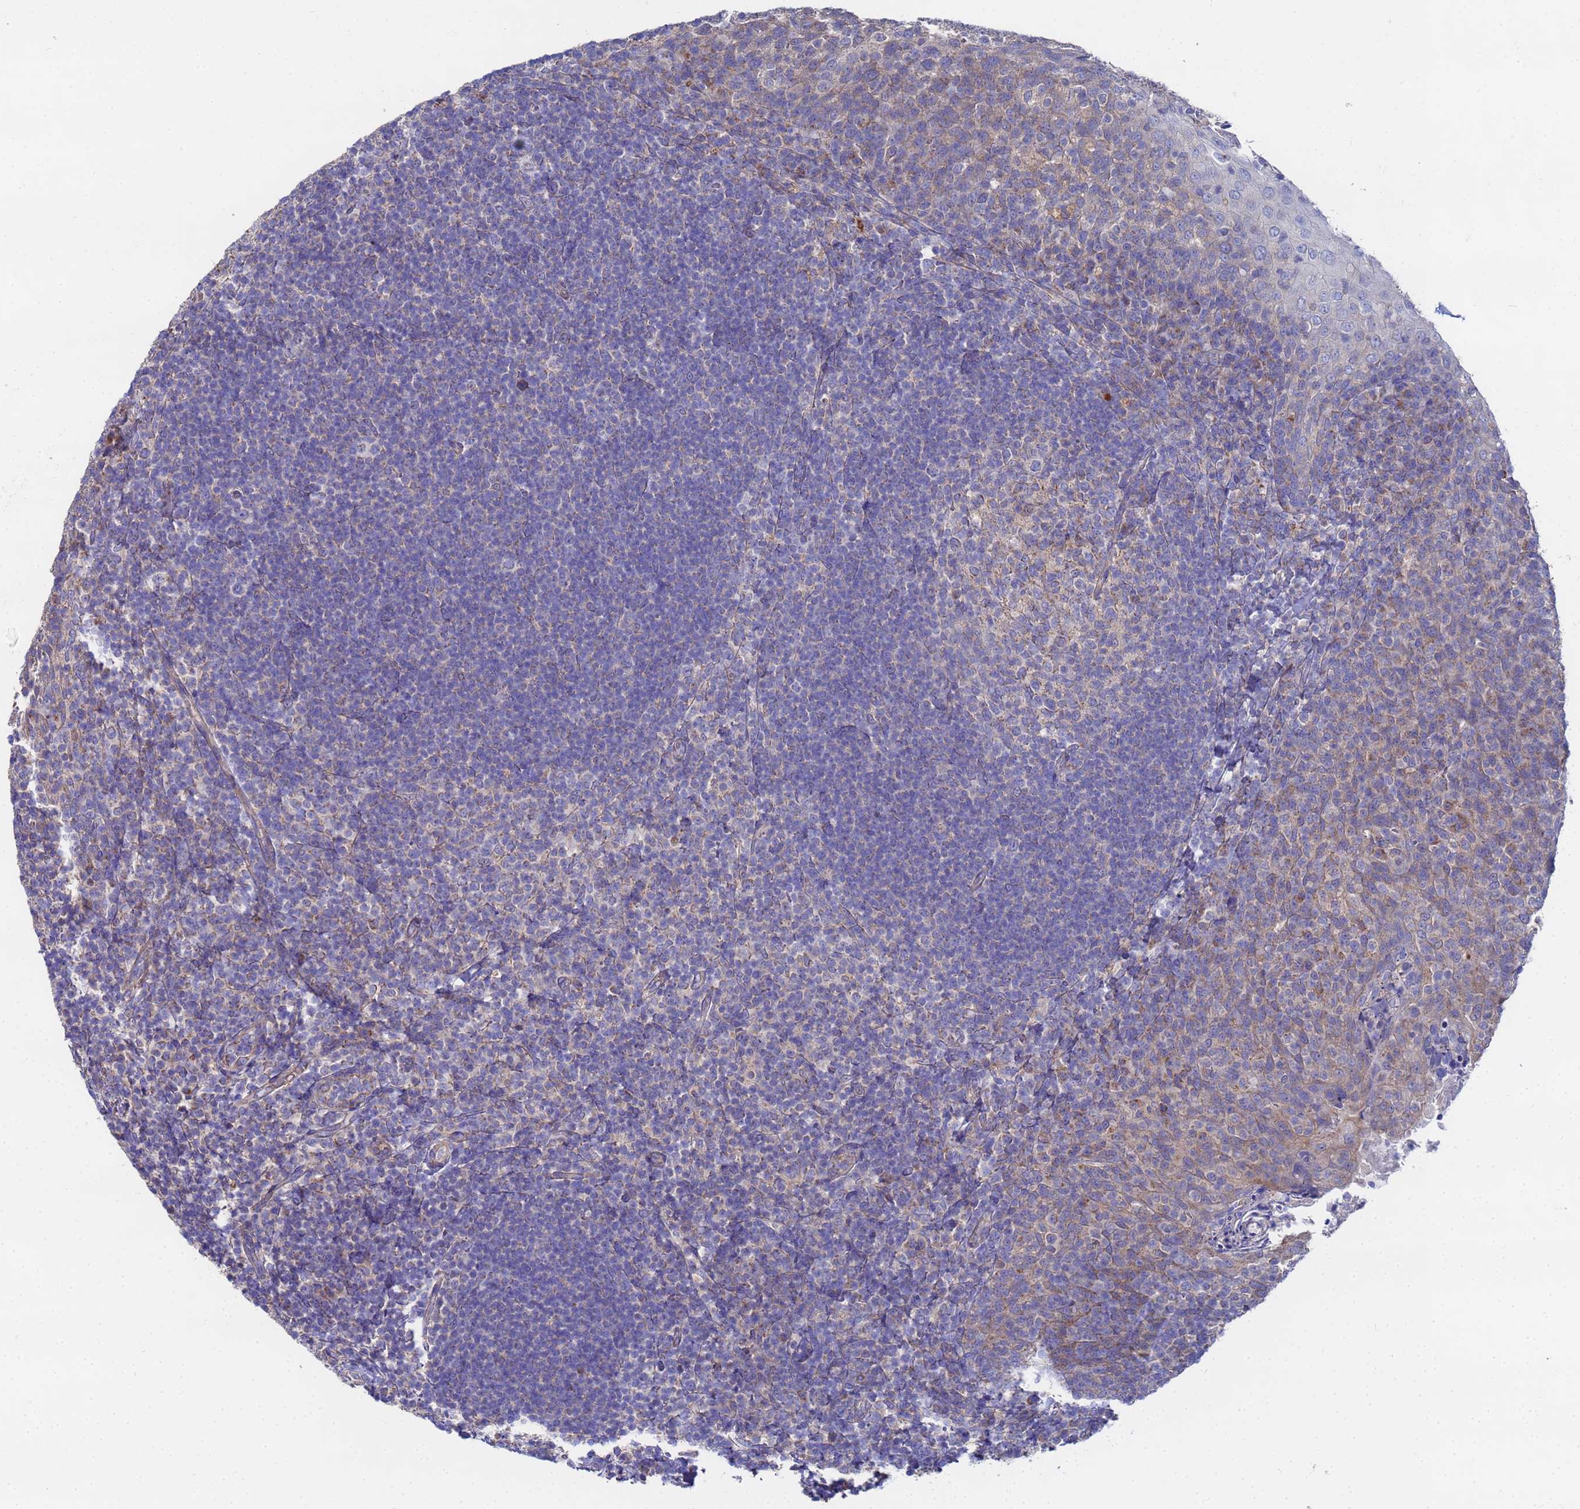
{"staining": {"intensity": "weak", "quantity": "<25%", "location": "cytoplasmic/membranous"}, "tissue": "tonsil", "cell_type": "Germinal center cells", "image_type": "normal", "snomed": [{"axis": "morphology", "description": "Normal tissue, NOS"}, {"axis": "topography", "description": "Tonsil"}], "caption": "High power microscopy photomicrograph of an immunohistochemistry (IHC) histopathology image of unremarkable tonsil, revealing no significant staining in germinal center cells. (Brightfield microscopy of DAB immunohistochemistry at high magnification).", "gene": "FAHD2A", "patient": {"sex": "female", "age": 10}}